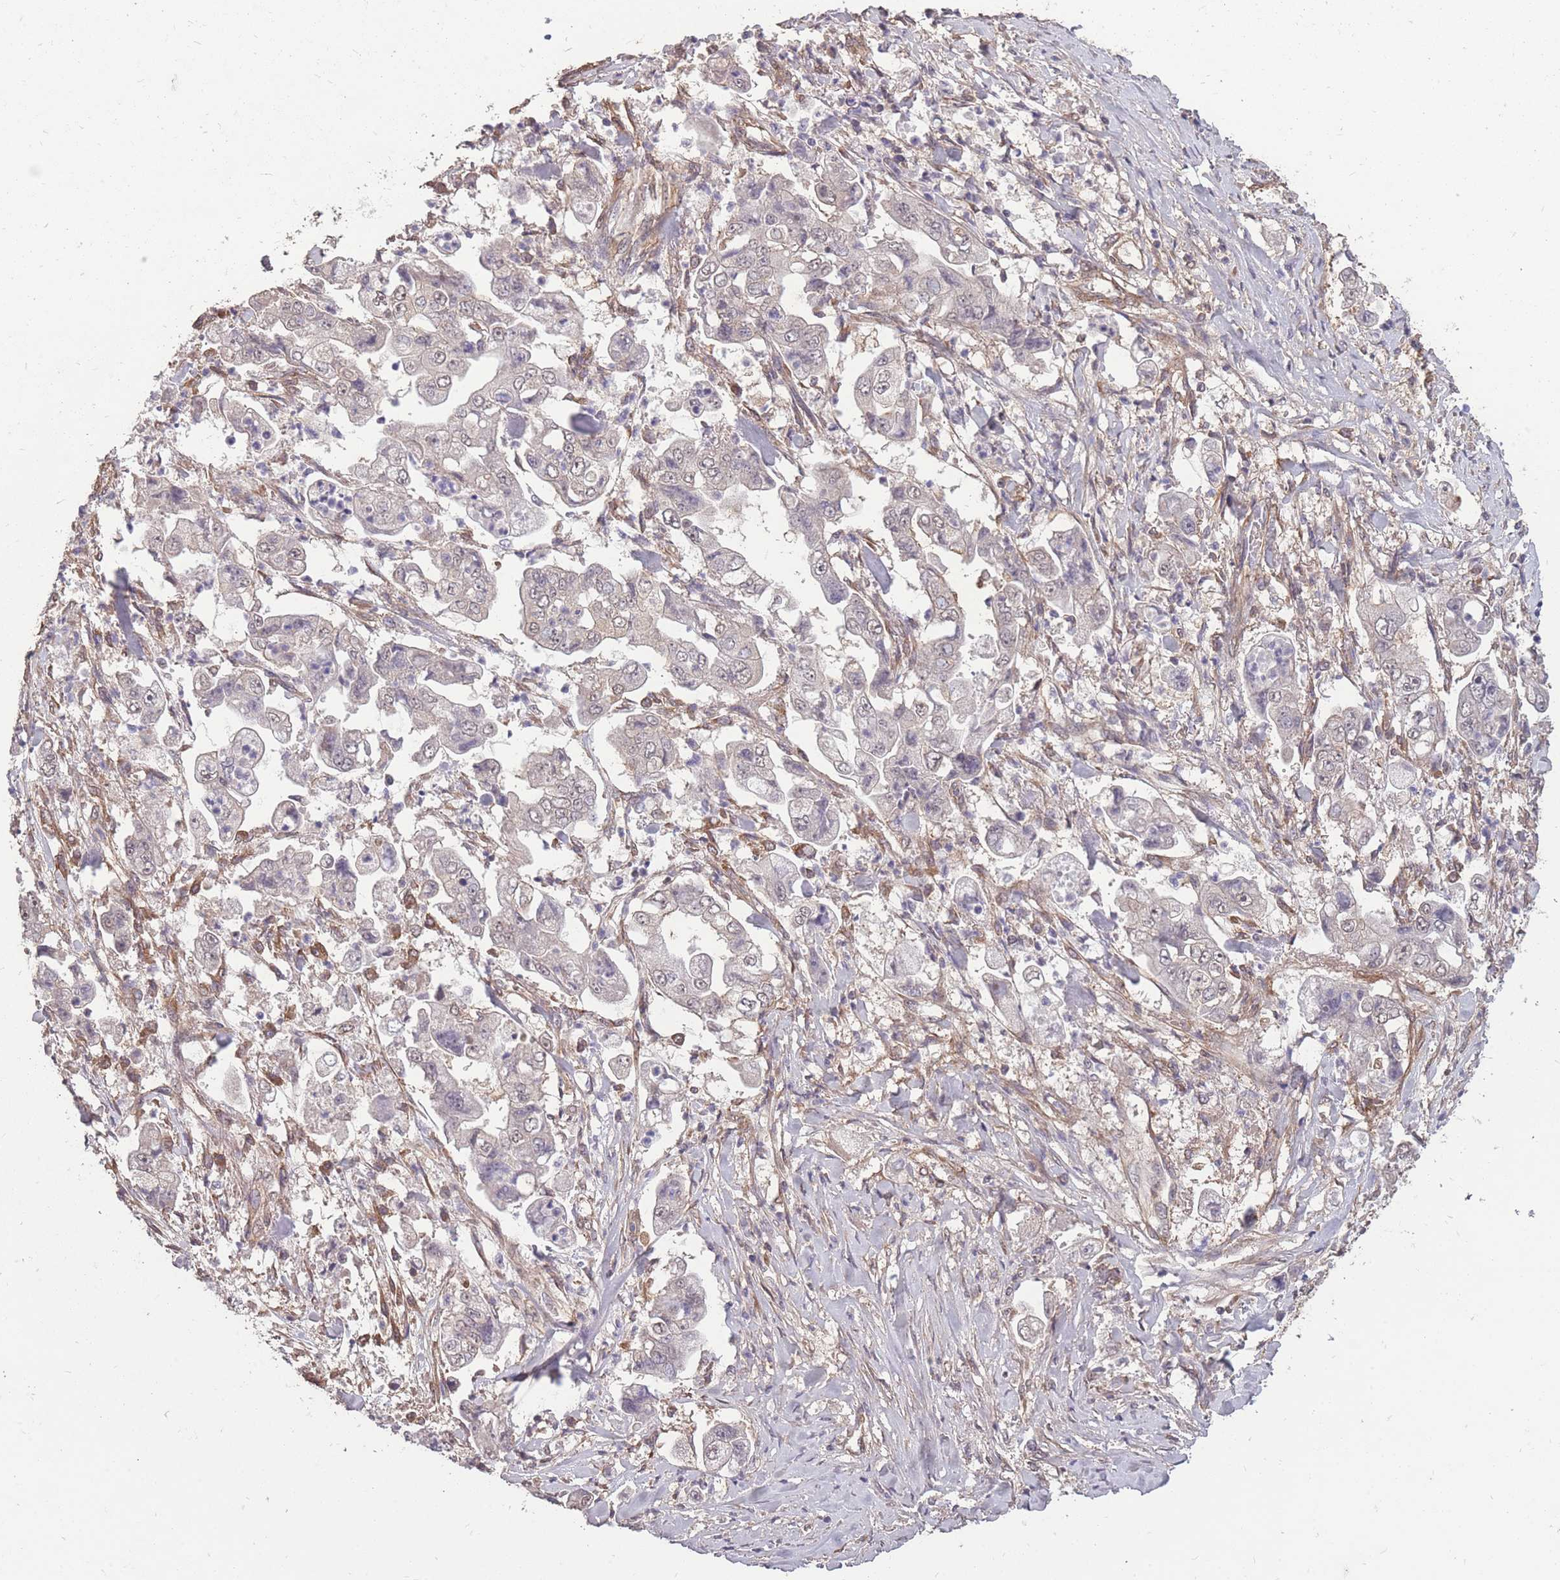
{"staining": {"intensity": "weak", "quantity": "25%-75%", "location": "cytoplasmic/membranous"}, "tissue": "stomach cancer", "cell_type": "Tumor cells", "image_type": "cancer", "snomed": [{"axis": "morphology", "description": "Adenocarcinoma, NOS"}, {"axis": "topography", "description": "Stomach"}], "caption": "Immunohistochemical staining of human adenocarcinoma (stomach) demonstrates low levels of weak cytoplasmic/membranous protein expression in approximately 25%-75% of tumor cells.", "gene": "DYNC1LI2", "patient": {"sex": "male", "age": 62}}